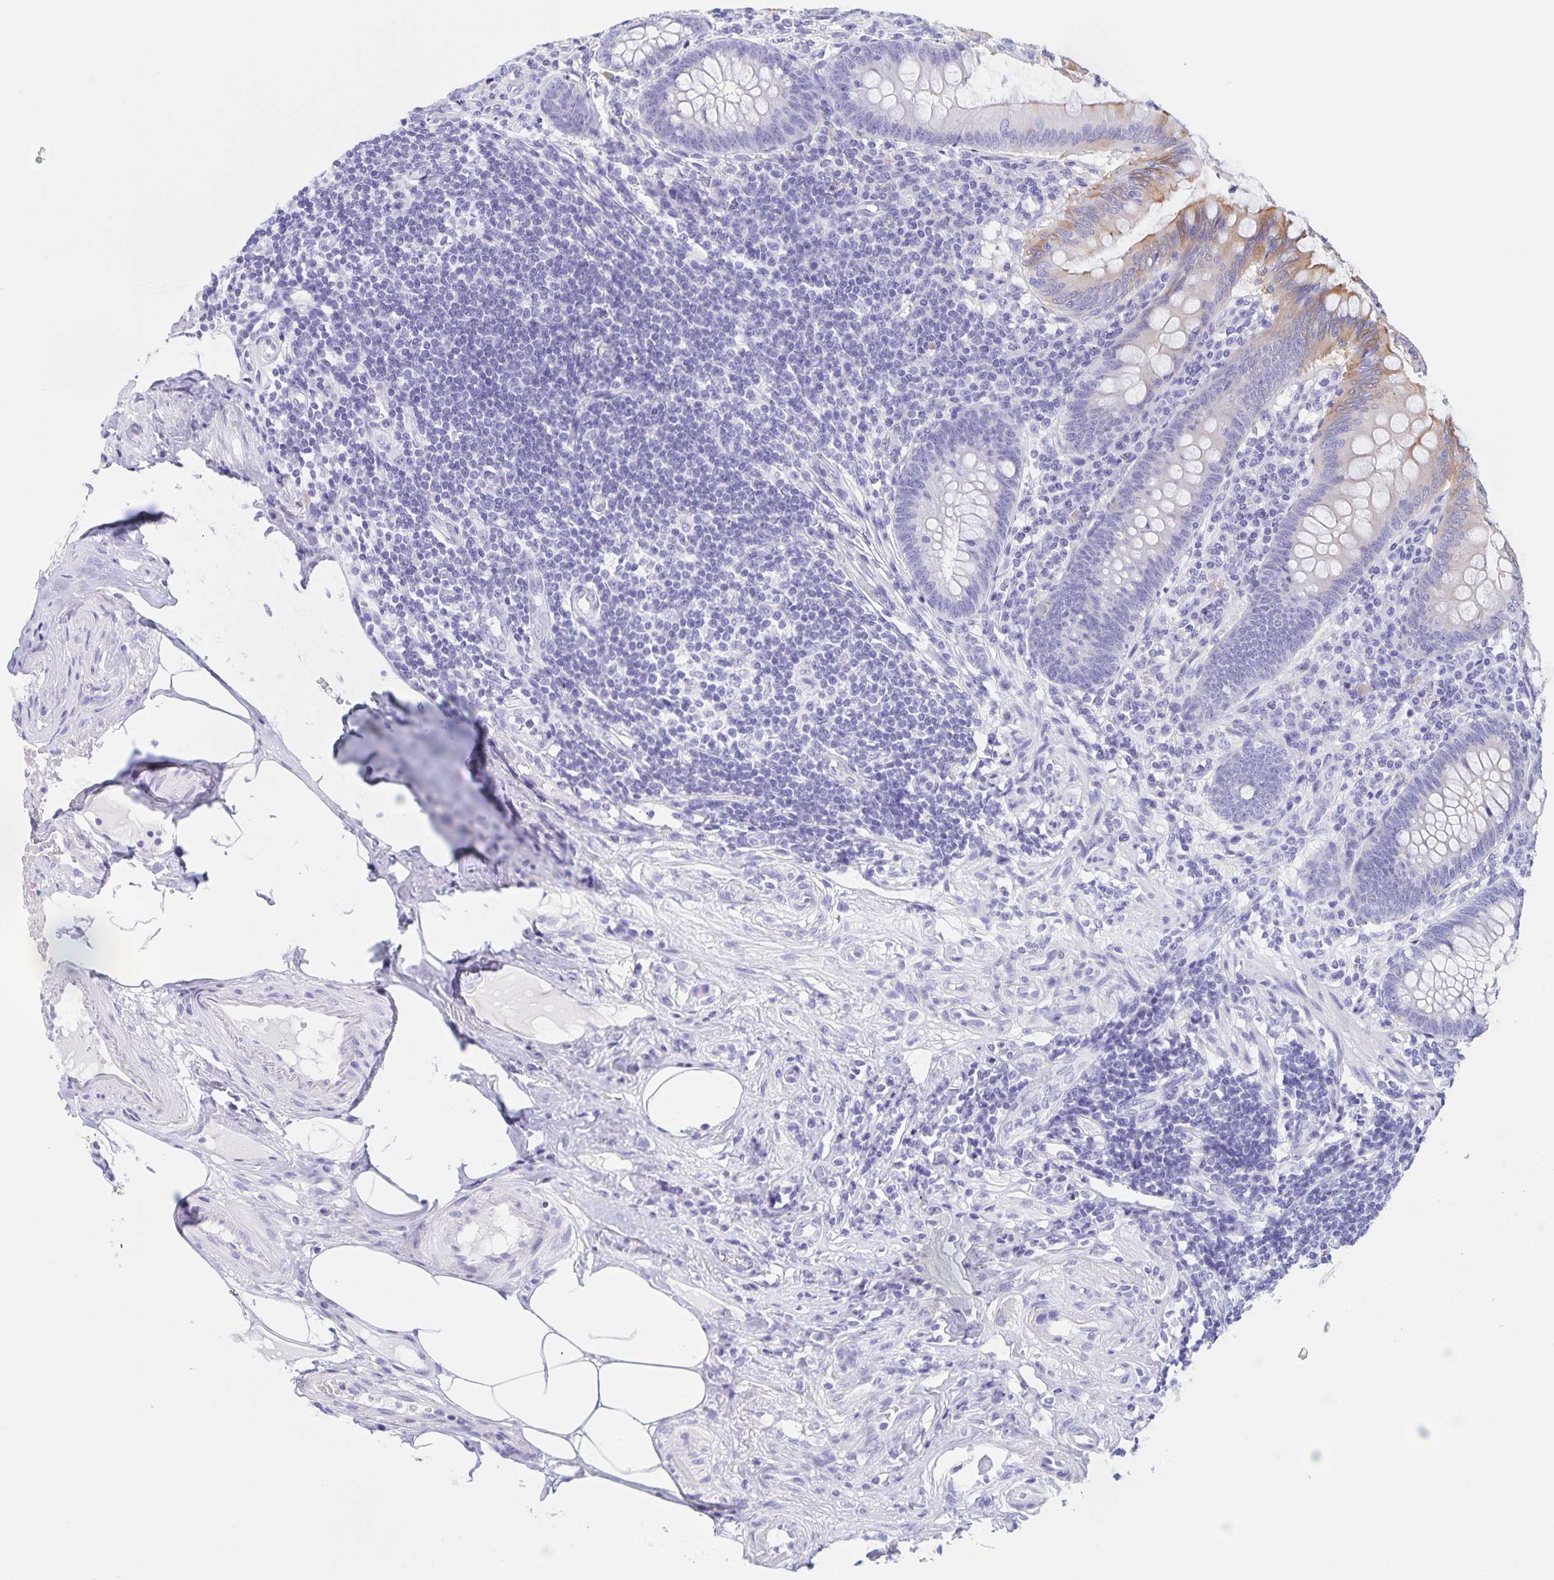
{"staining": {"intensity": "moderate", "quantity": "<25%", "location": "cytoplasmic/membranous"}, "tissue": "appendix", "cell_type": "Glandular cells", "image_type": "normal", "snomed": [{"axis": "morphology", "description": "Normal tissue, NOS"}, {"axis": "topography", "description": "Appendix"}], "caption": "Immunohistochemistry (IHC) of benign appendix shows low levels of moderate cytoplasmic/membranous expression in about <25% of glandular cells.", "gene": "TGIF2LX", "patient": {"sex": "female", "age": 57}}